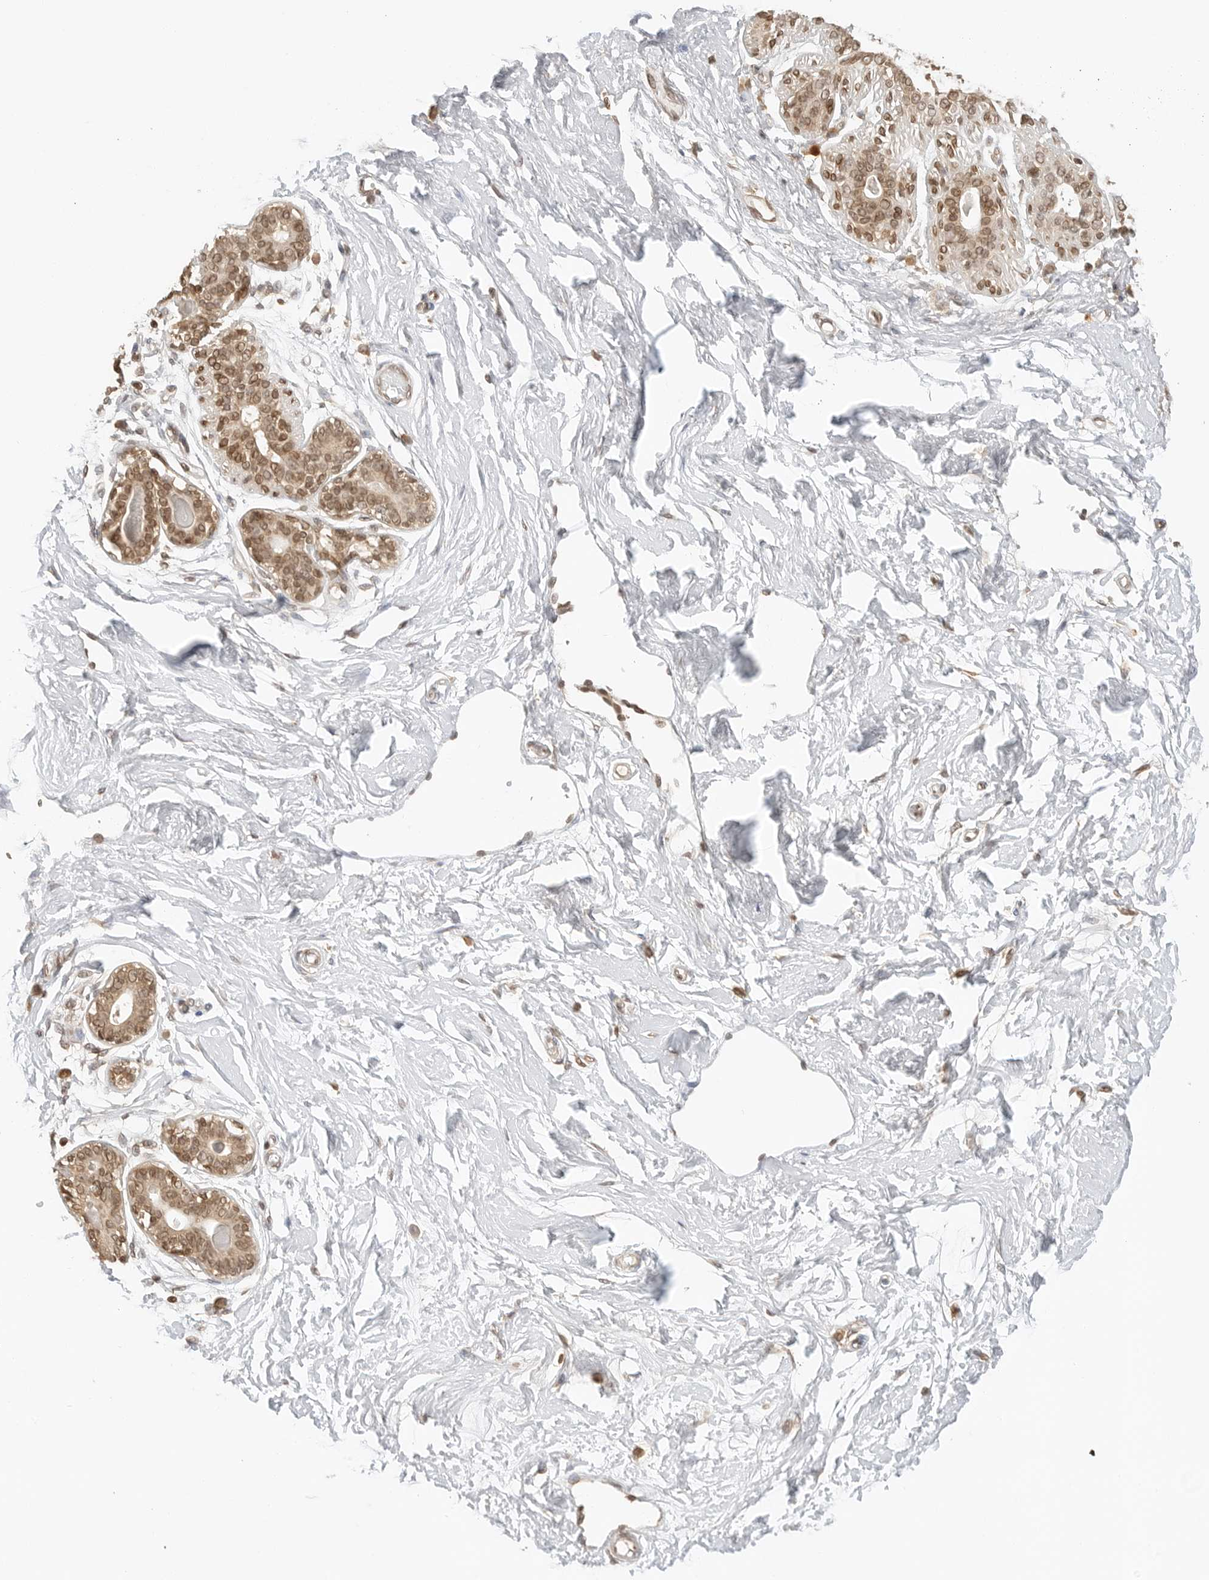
{"staining": {"intensity": "negative", "quantity": "none", "location": "none"}, "tissue": "breast", "cell_type": "Adipocytes", "image_type": "normal", "snomed": [{"axis": "morphology", "description": "Normal tissue, NOS"}, {"axis": "topography", "description": "Breast"}], "caption": "Benign breast was stained to show a protein in brown. There is no significant staining in adipocytes.", "gene": "POLH", "patient": {"sex": "female", "age": 45}}